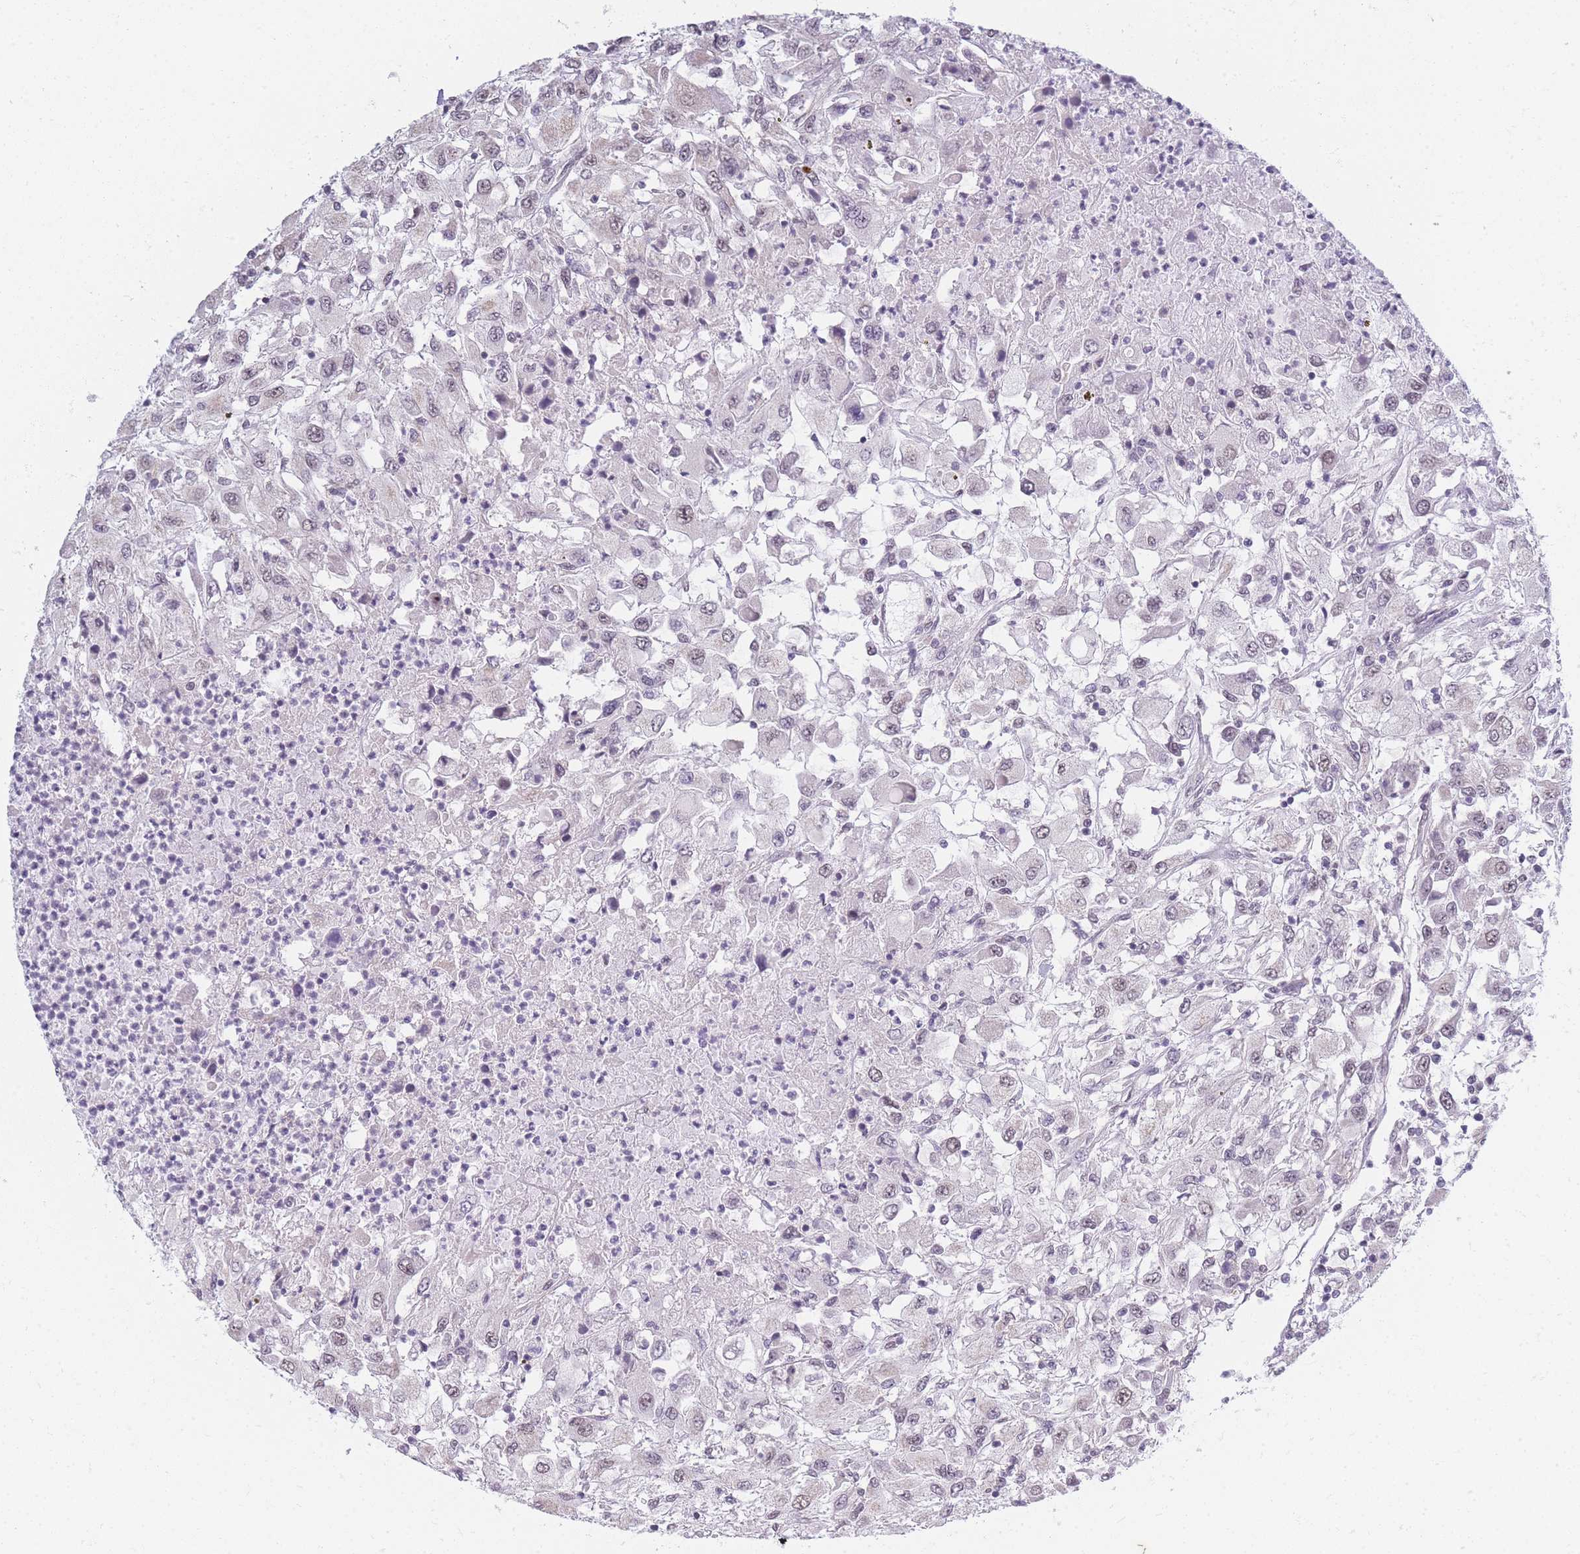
{"staining": {"intensity": "weak", "quantity": "<25%", "location": "nuclear"}, "tissue": "renal cancer", "cell_type": "Tumor cells", "image_type": "cancer", "snomed": [{"axis": "morphology", "description": "Adenocarcinoma, NOS"}, {"axis": "topography", "description": "Kidney"}], "caption": "Renal adenocarcinoma was stained to show a protein in brown. There is no significant staining in tumor cells.", "gene": "SIN3B", "patient": {"sex": "female", "age": 67}}